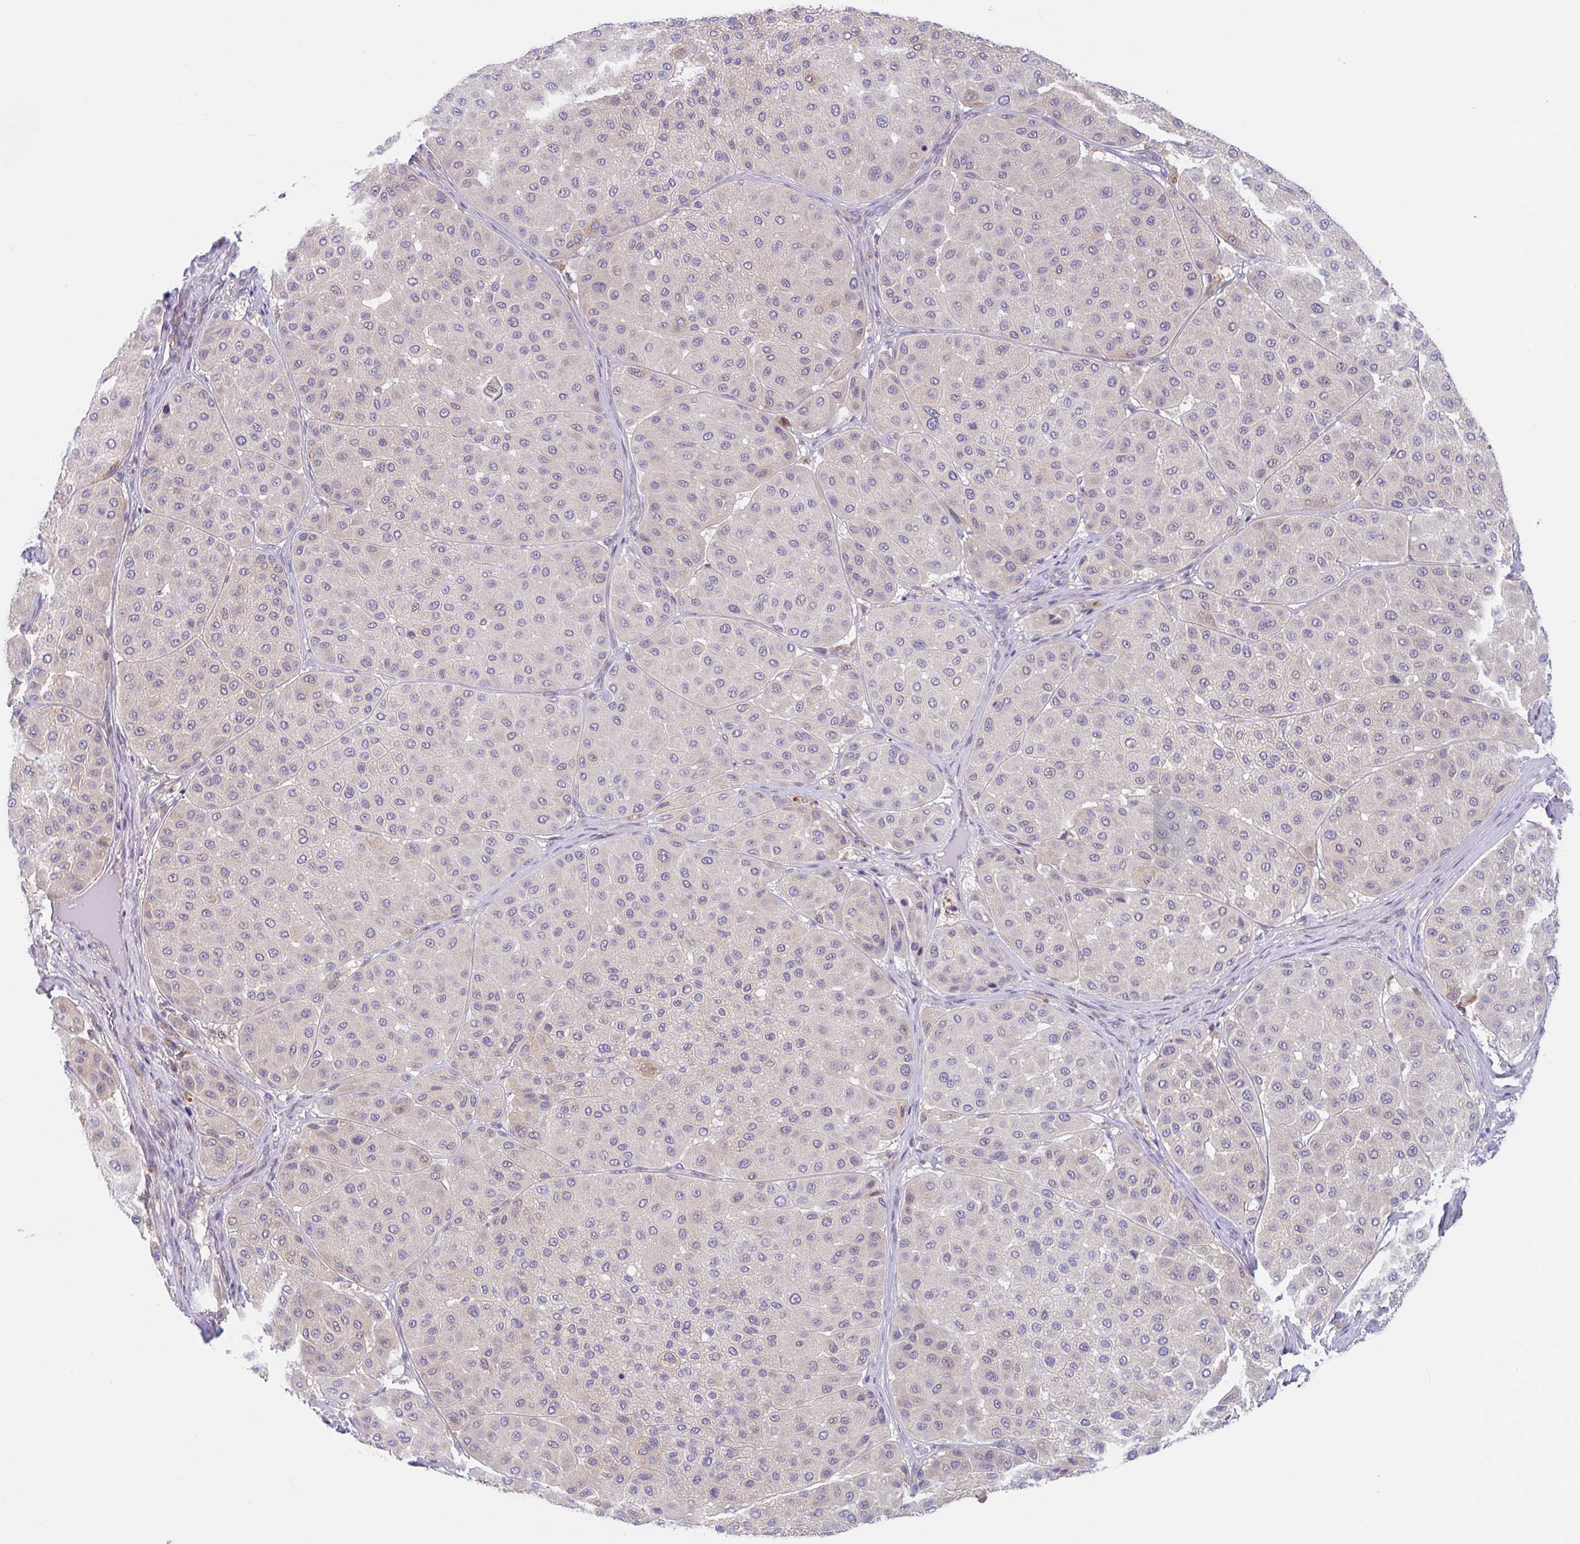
{"staining": {"intensity": "negative", "quantity": "none", "location": "none"}, "tissue": "melanoma", "cell_type": "Tumor cells", "image_type": "cancer", "snomed": [{"axis": "morphology", "description": "Malignant melanoma, Metastatic site"}, {"axis": "topography", "description": "Smooth muscle"}], "caption": "This photomicrograph is of malignant melanoma (metastatic site) stained with immunohistochemistry (IHC) to label a protein in brown with the nuclei are counter-stained blue. There is no expression in tumor cells.", "gene": "TMEM86A", "patient": {"sex": "male", "age": 41}}